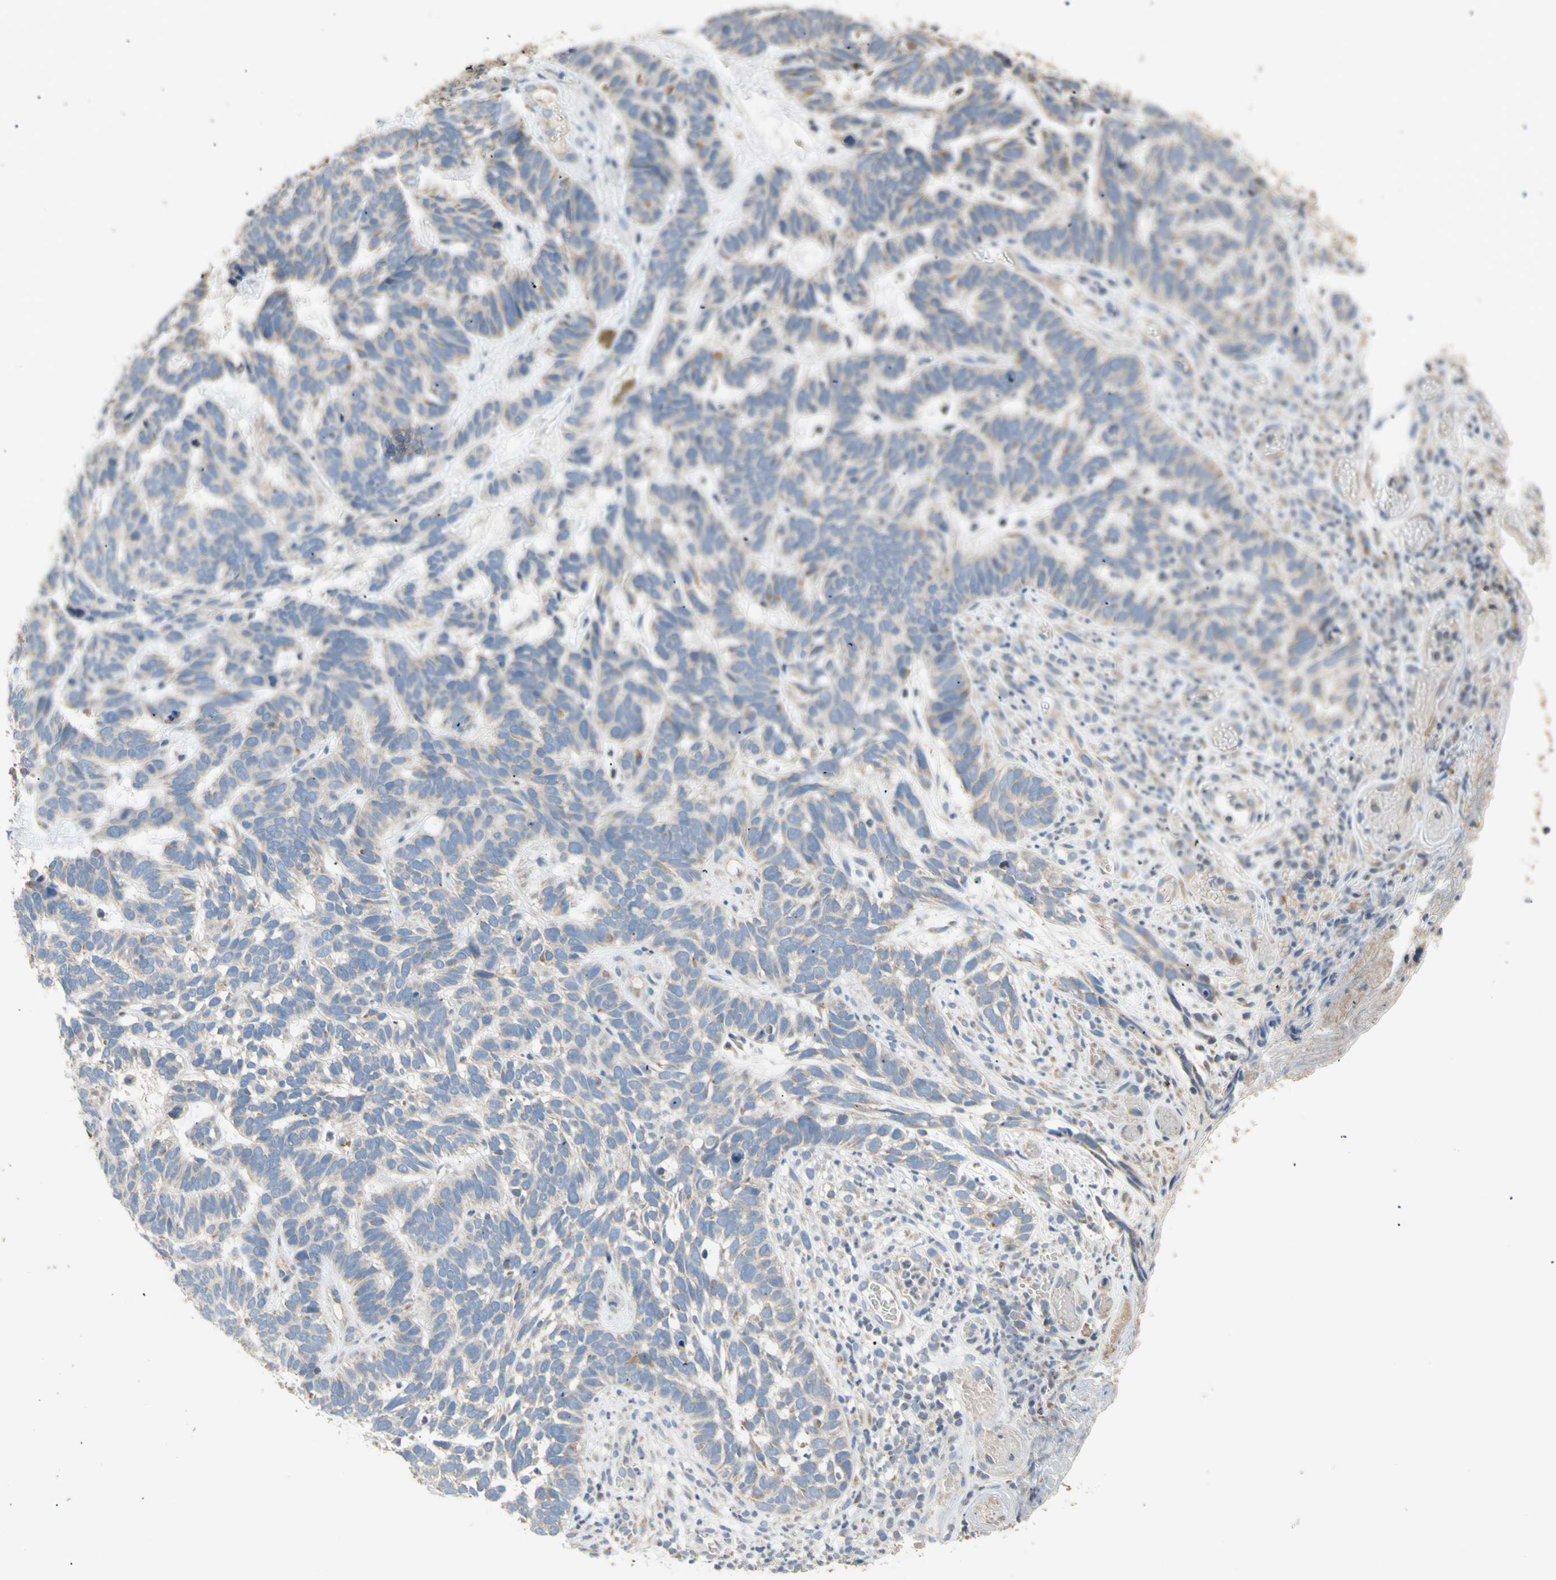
{"staining": {"intensity": "negative", "quantity": "none", "location": "none"}, "tissue": "skin cancer", "cell_type": "Tumor cells", "image_type": "cancer", "snomed": [{"axis": "morphology", "description": "Basal cell carcinoma"}, {"axis": "topography", "description": "Skin"}], "caption": "Immunohistochemistry of skin cancer exhibits no expression in tumor cells.", "gene": "PTGIS", "patient": {"sex": "male", "age": 87}}